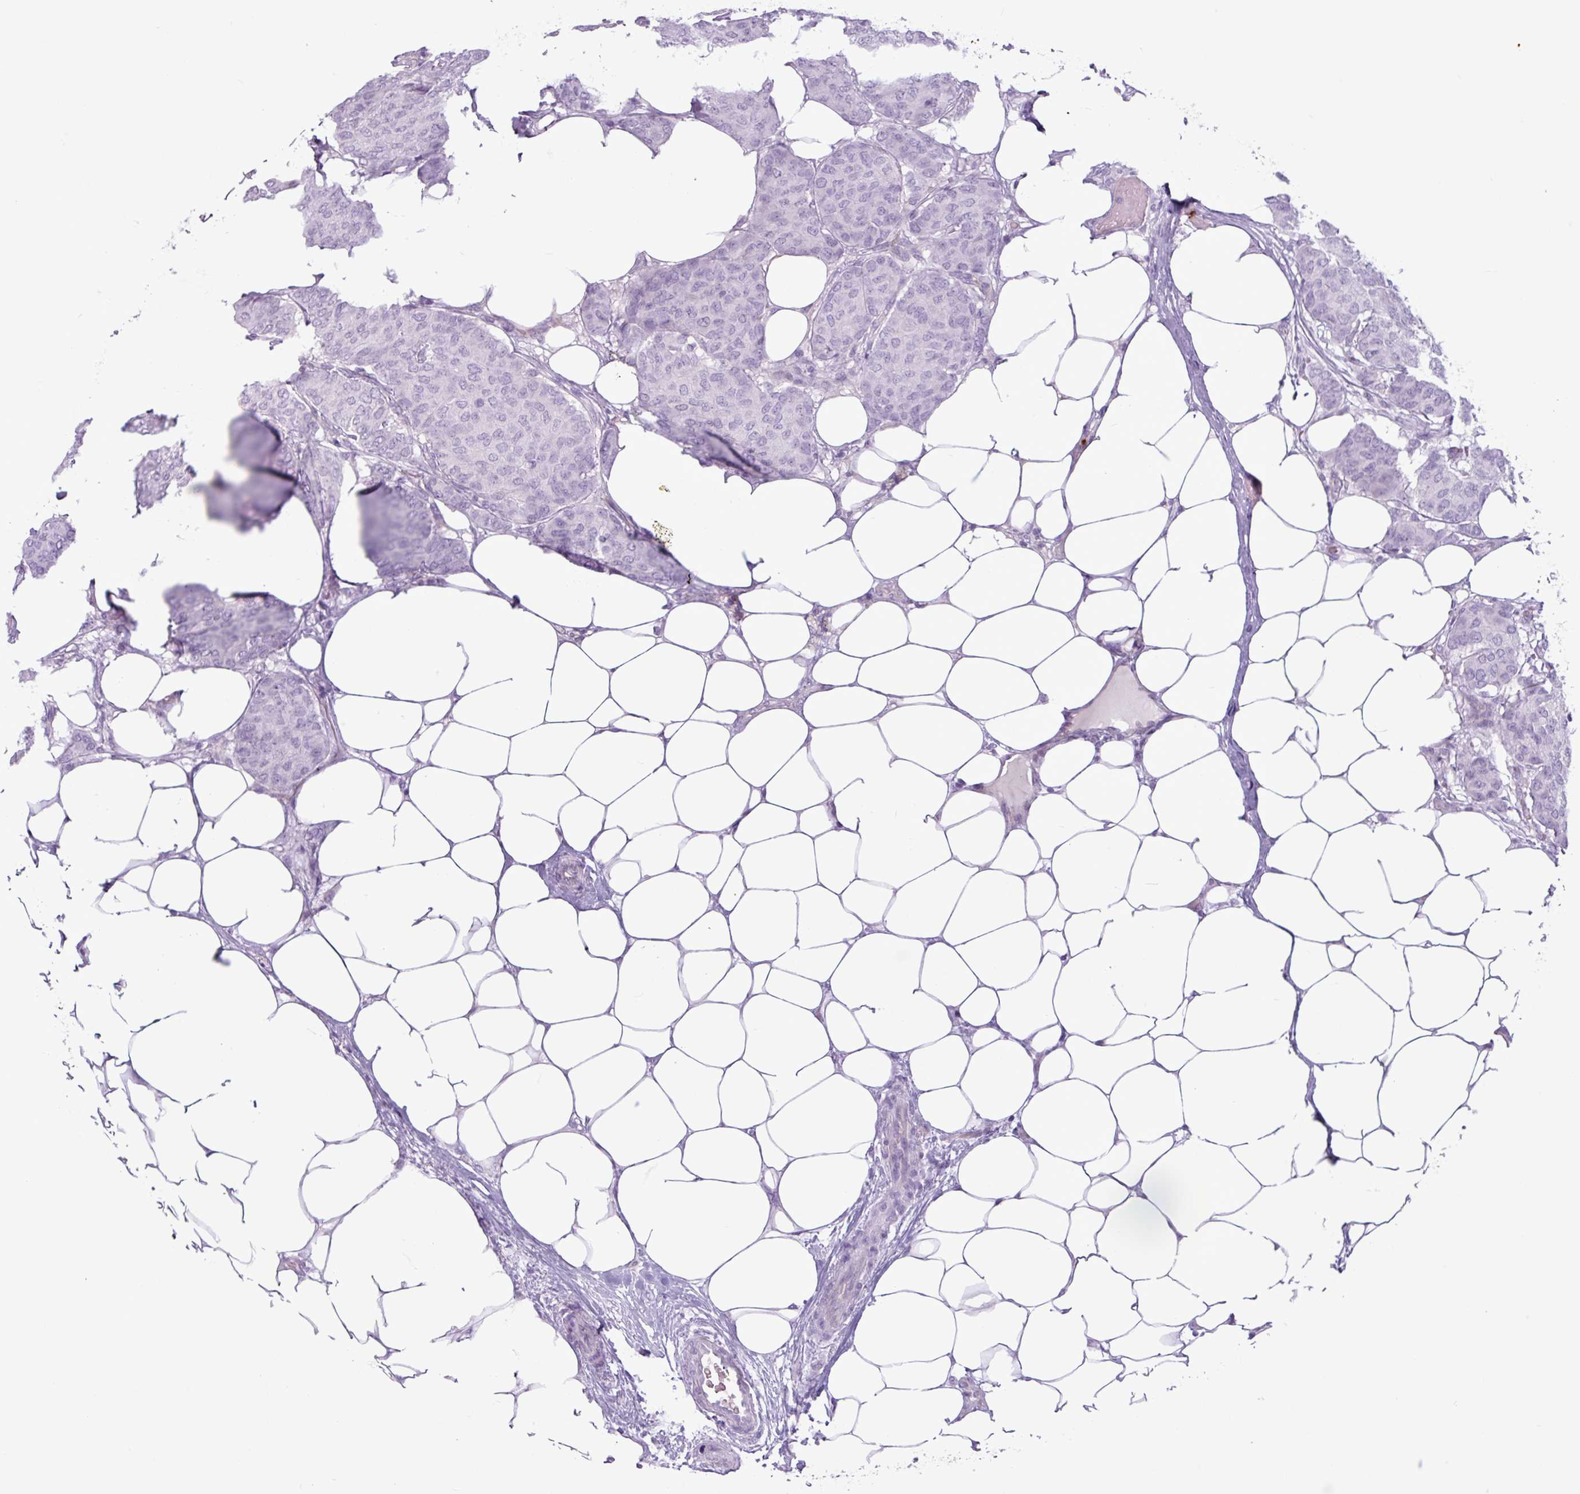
{"staining": {"intensity": "negative", "quantity": "none", "location": "none"}, "tissue": "breast cancer", "cell_type": "Tumor cells", "image_type": "cancer", "snomed": [{"axis": "morphology", "description": "Duct carcinoma"}, {"axis": "topography", "description": "Breast"}], "caption": "Breast cancer stained for a protein using immunohistochemistry displays no staining tumor cells.", "gene": "TMEM178A", "patient": {"sex": "female", "age": 75}}